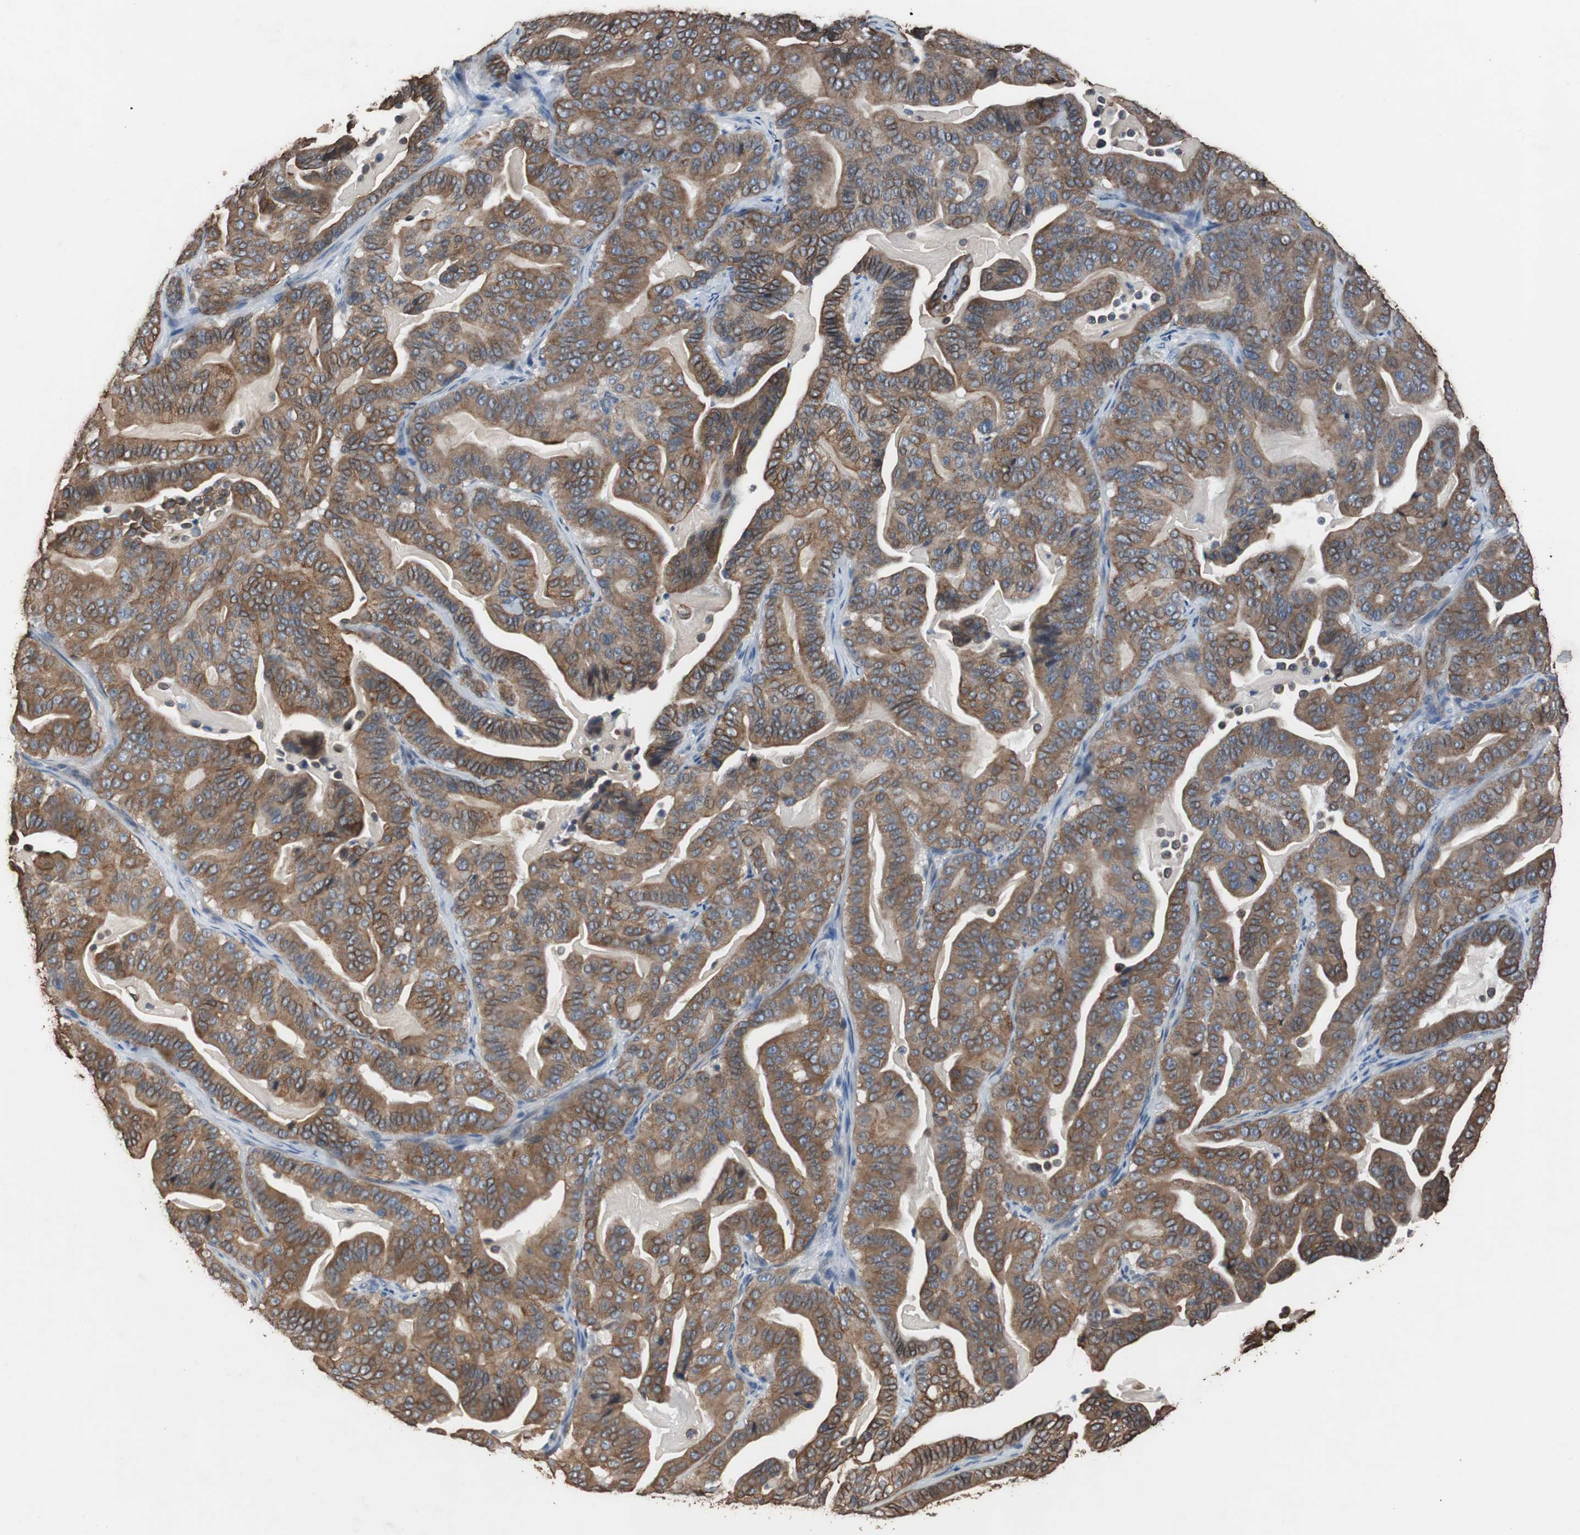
{"staining": {"intensity": "moderate", "quantity": ">75%", "location": "cytoplasmic/membranous"}, "tissue": "pancreatic cancer", "cell_type": "Tumor cells", "image_type": "cancer", "snomed": [{"axis": "morphology", "description": "Adenocarcinoma, NOS"}, {"axis": "topography", "description": "Pancreas"}], "caption": "Pancreatic cancer (adenocarcinoma) stained for a protein demonstrates moderate cytoplasmic/membranous positivity in tumor cells. (DAB (3,3'-diaminobenzidine) IHC with brightfield microscopy, high magnification).", "gene": "USP10", "patient": {"sex": "male", "age": 63}}